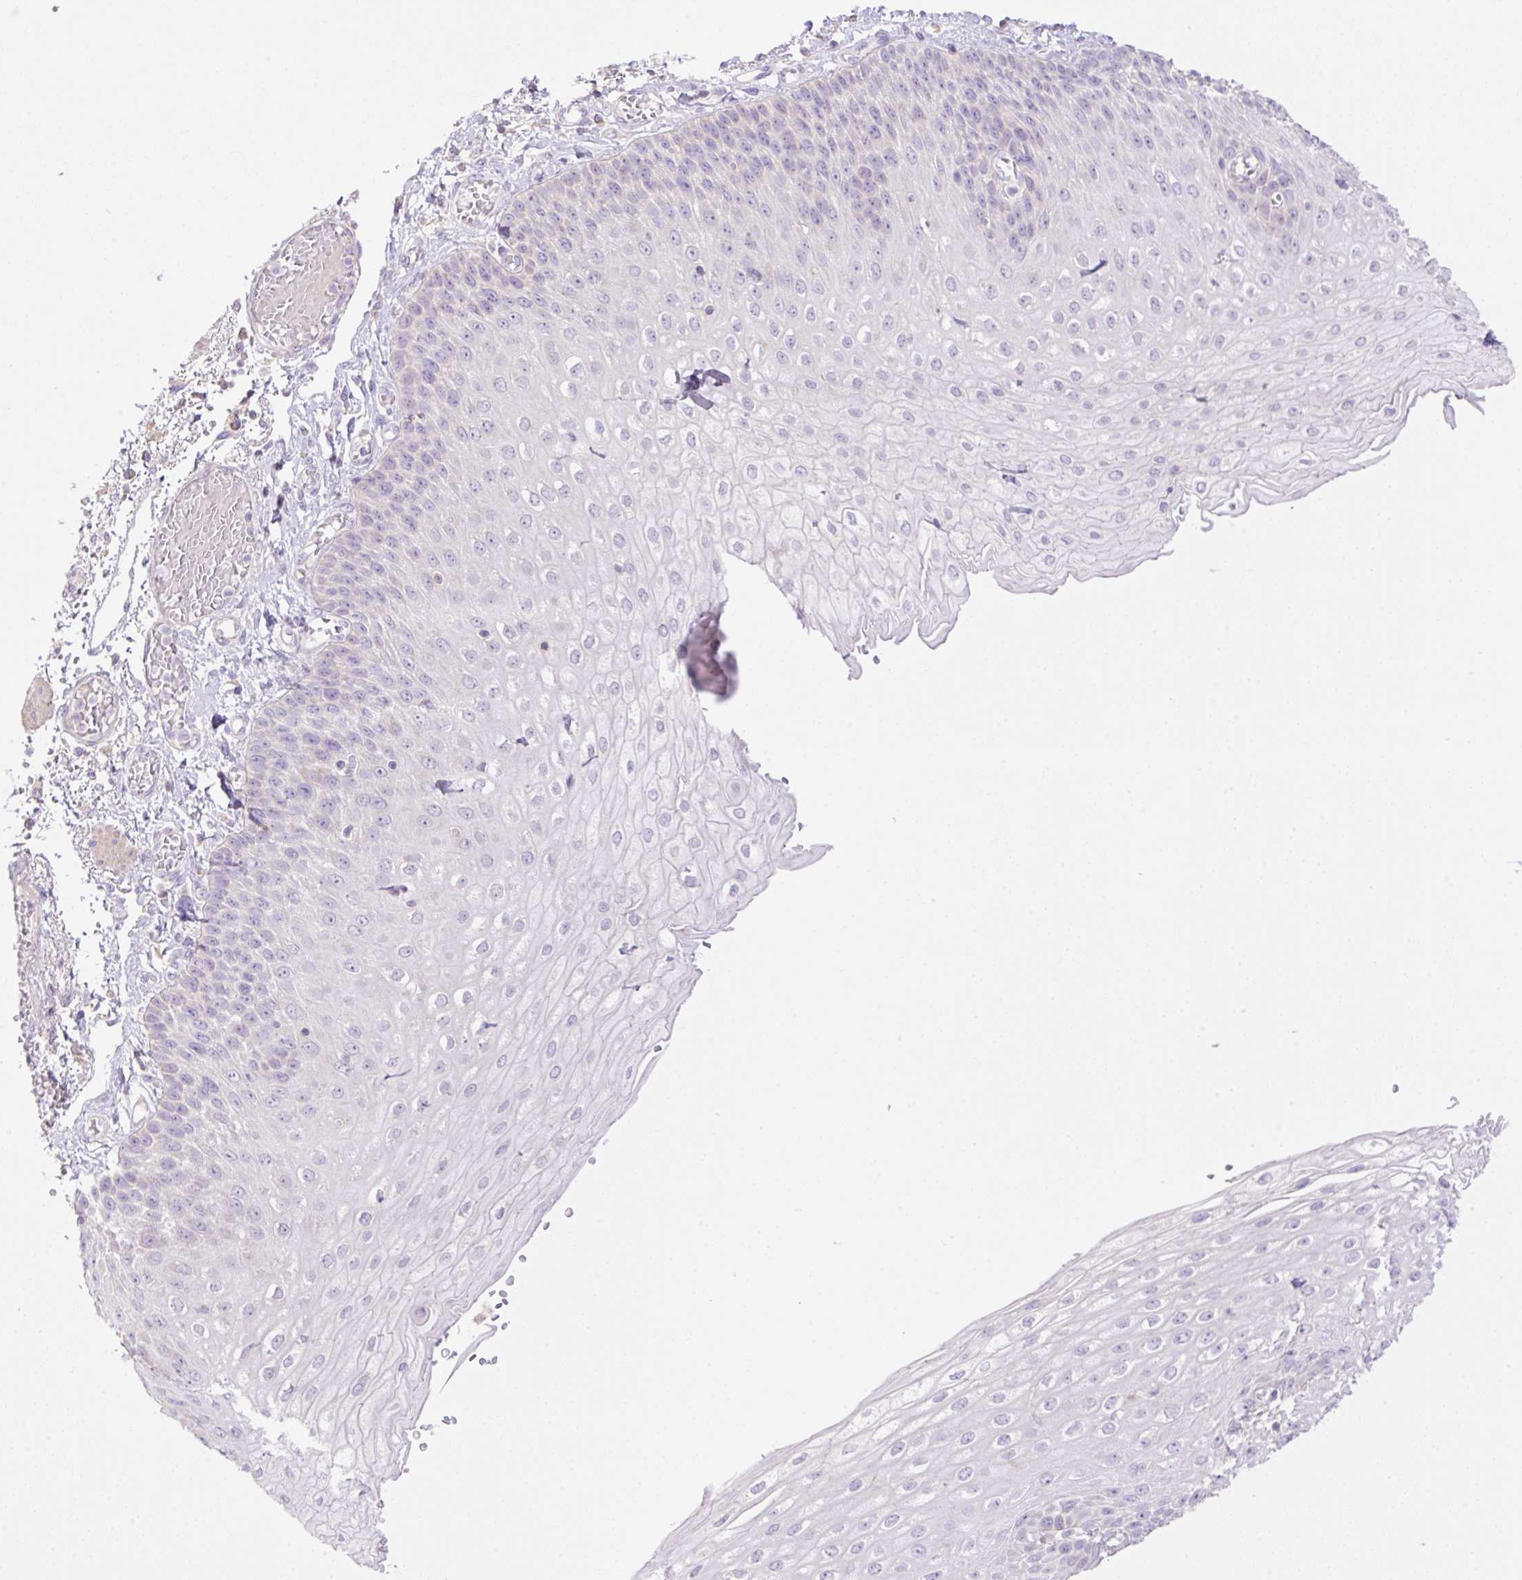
{"staining": {"intensity": "negative", "quantity": "none", "location": "none"}, "tissue": "esophagus", "cell_type": "Squamous epithelial cells", "image_type": "normal", "snomed": [{"axis": "morphology", "description": "Normal tissue, NOS"}, {"axis": "morphology", "description": "Adenocarcinoma, NOS"}, {"axis": "topography", "description": "Esophagus"}], "caption": "DAB (3,3'-diaminobenzidine) immunohistochemical staining of normal human esophagus reveals no significant positivity in squamous epithelial cells.", "gene": "VPS25", "patient": {"sex": "male", "age": 81}}